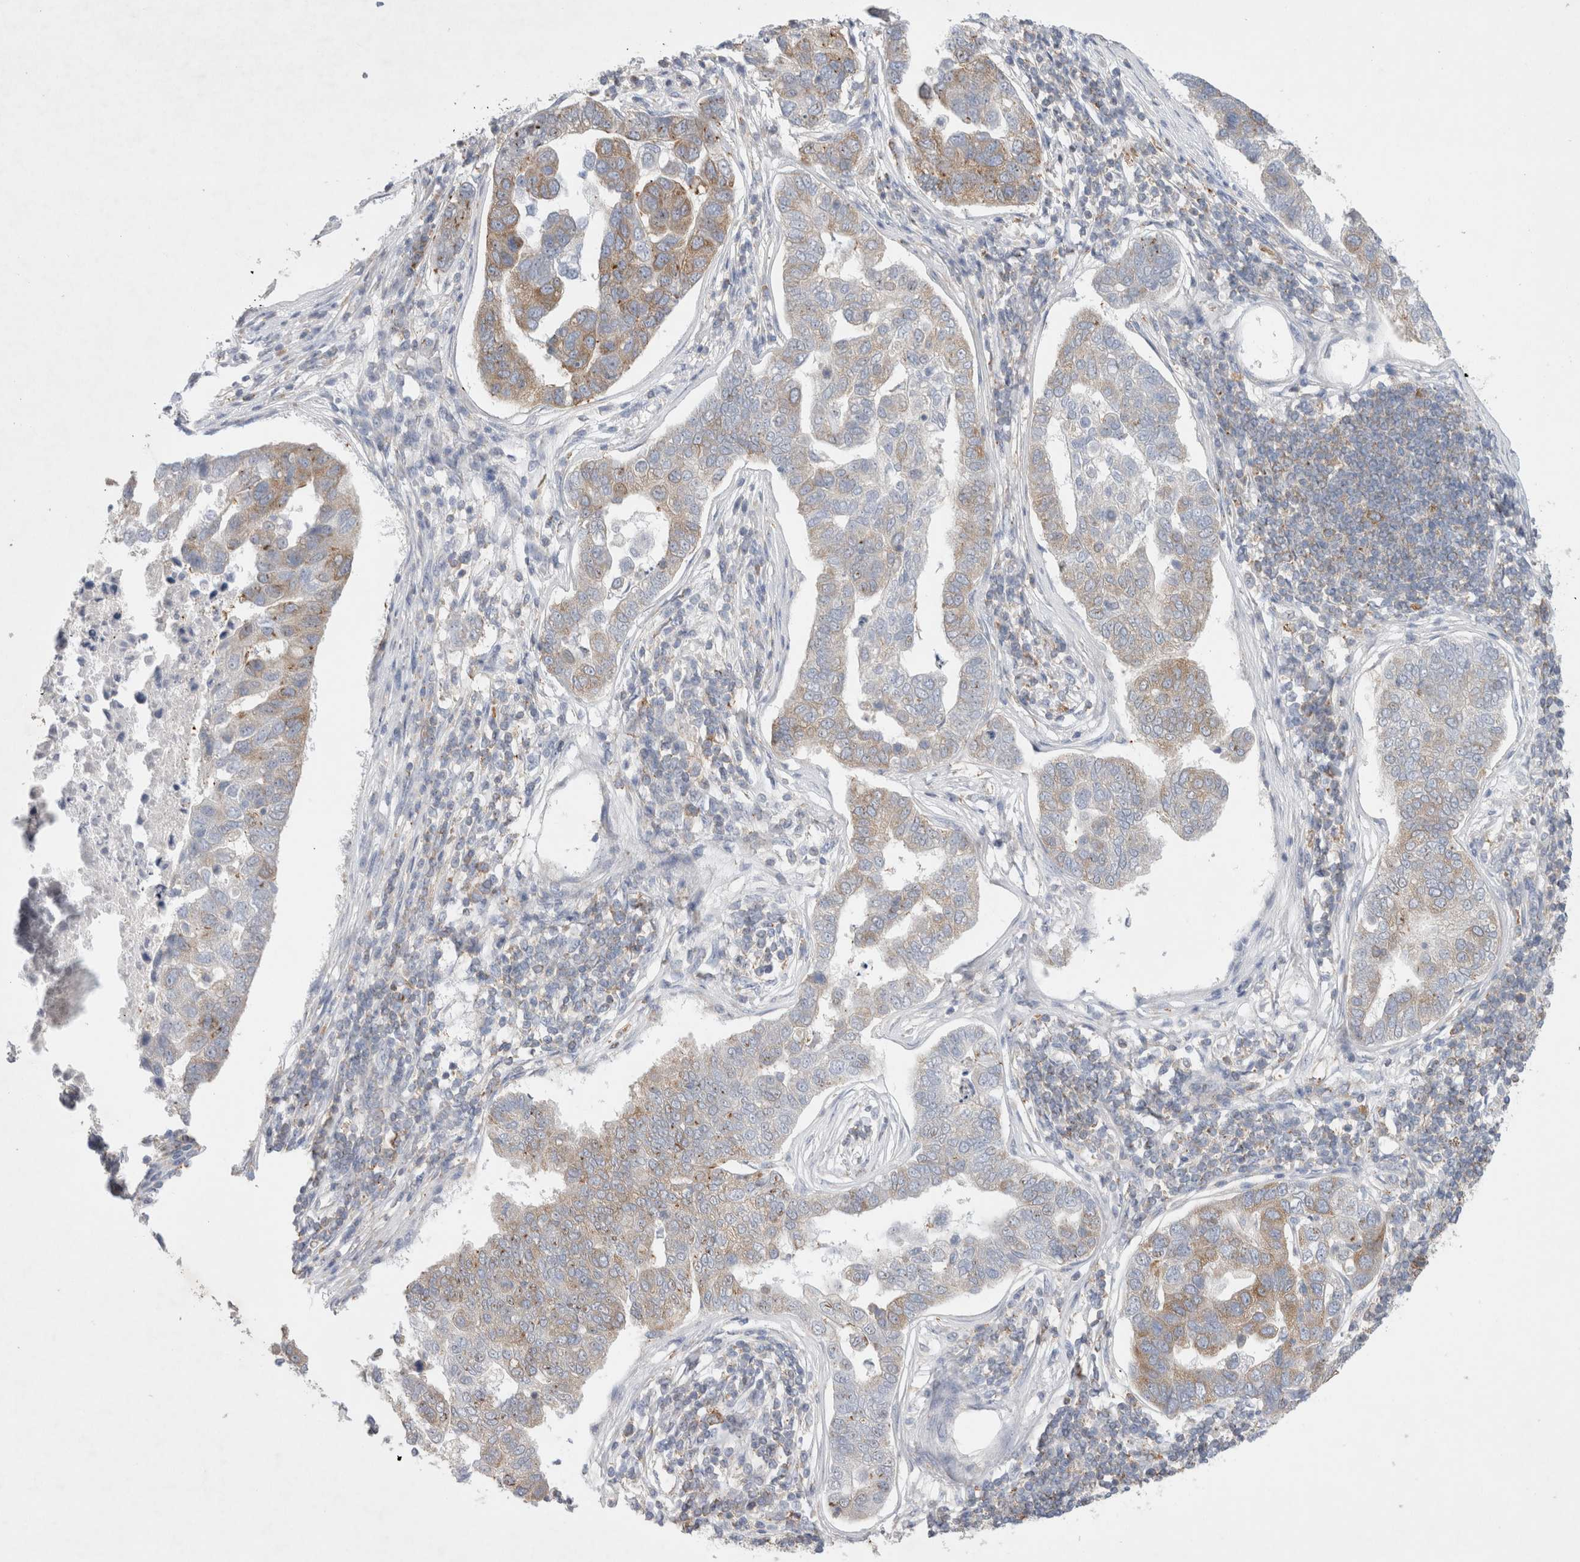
{"staining": {"intensity": "weak", "quantity": "25%-75%", "location": "cytoplasmic/membranous"}, "tissue": "pancreatic cancer", "cell_type": "Tumor cells", "image_type": "cancer", "snomed": [{"axis": "morphology", "description": "Adenocarcinoma, NOS"}, {"axis": "topography", "description": "Pancreas"}], "caption": "The micrograph shows a brown stain indicating the presence of a protein in the cytoplasmic/membranous of tumor cells in adenocarcinoma (pancreatic).", "gene": "ZNF23", "patient": {"sex": "female", "age": 61}}